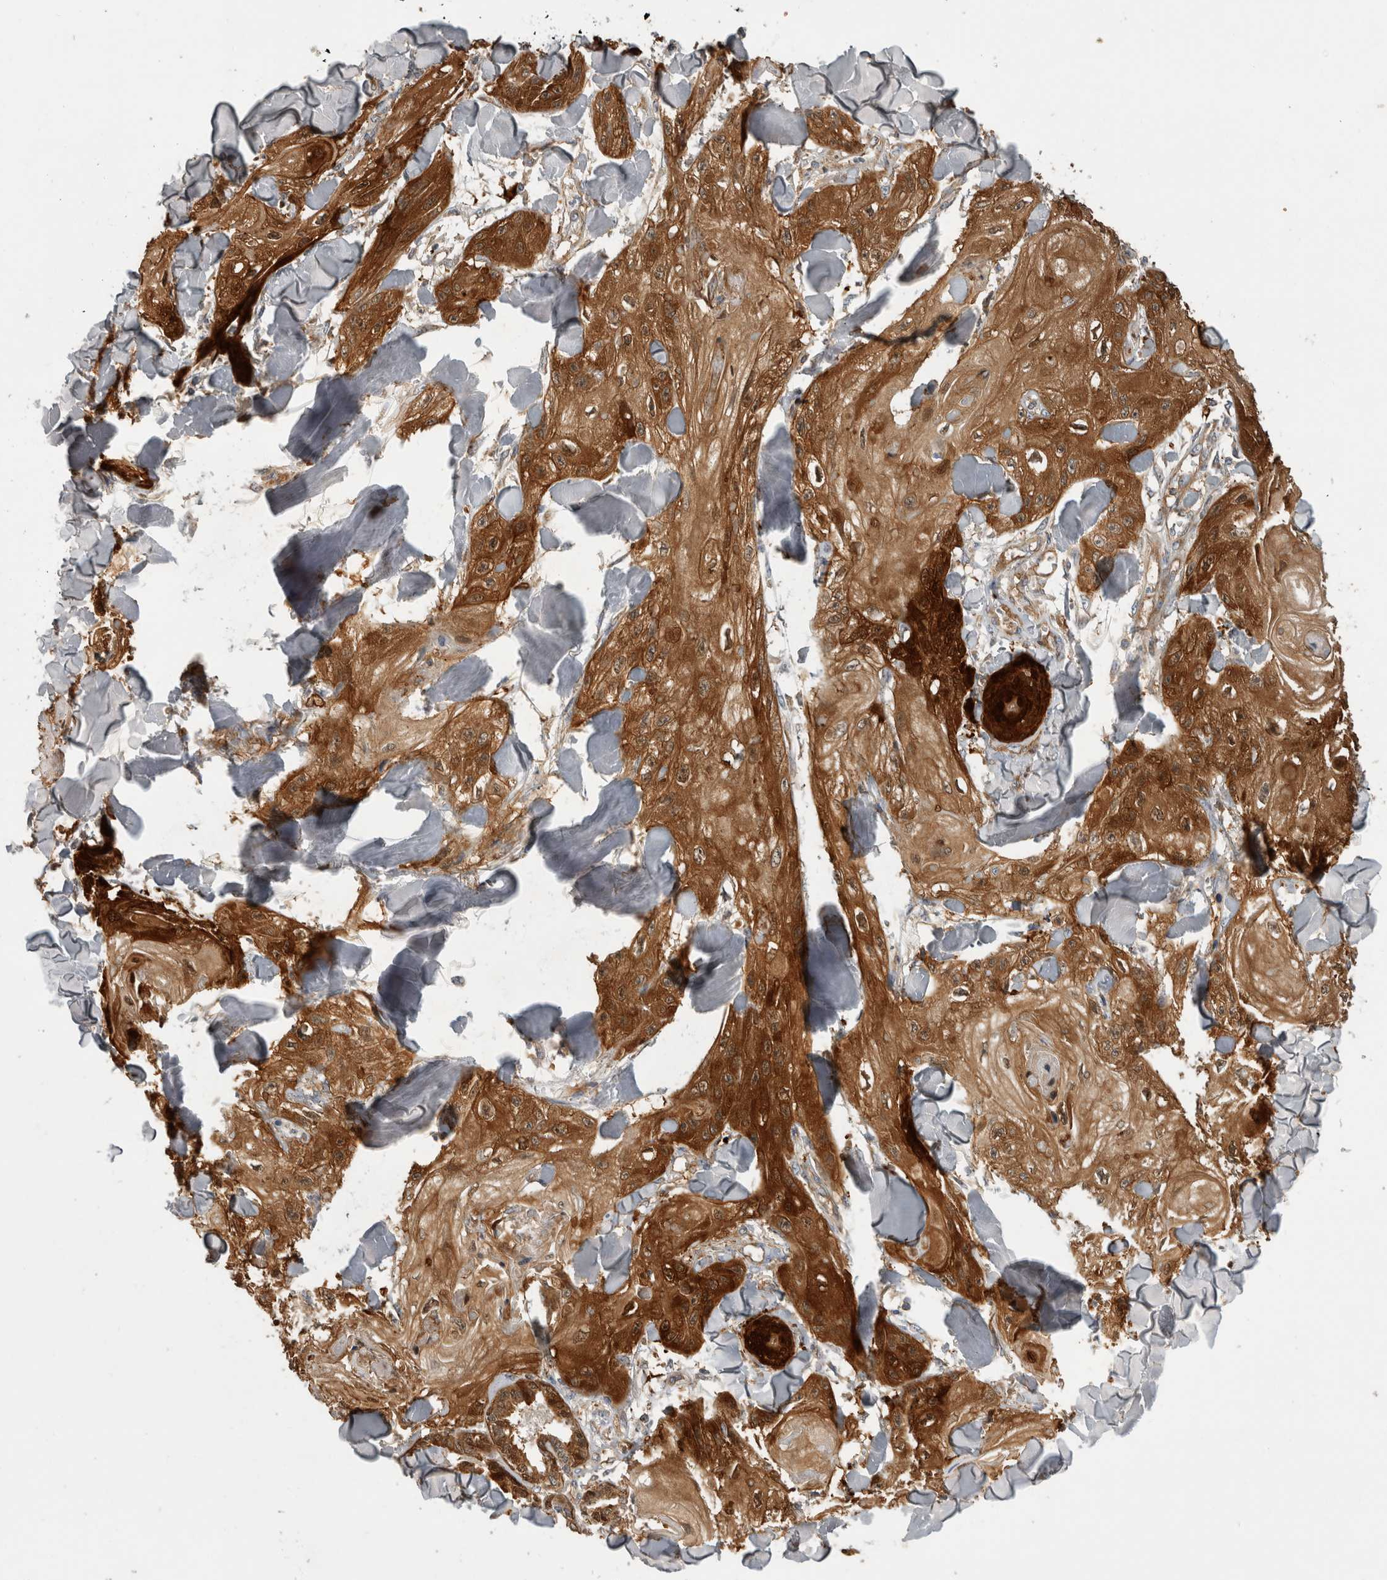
{"staining": {"intensity": "strong", "quantity": ">75%", "location": "cytoplasmic/membranous,nuclear"}, "tissue": "skin cancer", "cell_type": "Tumor cells", "image_type": "cancer", "snomed": [{"axis": "morphology", "description": "Squamous cell carcinoma, NOS"}, {"axis": "topography", "description": "Skin"}], "caption": "Immunohistochemistry (DAB) staining of skin cancer demonstrates strong cytoplasmic/membranous and nuclear protein staining in approximately >75% of tumor cells.", "gene": "SFXN2", "patient": {"sex": "male", "age": 74}}